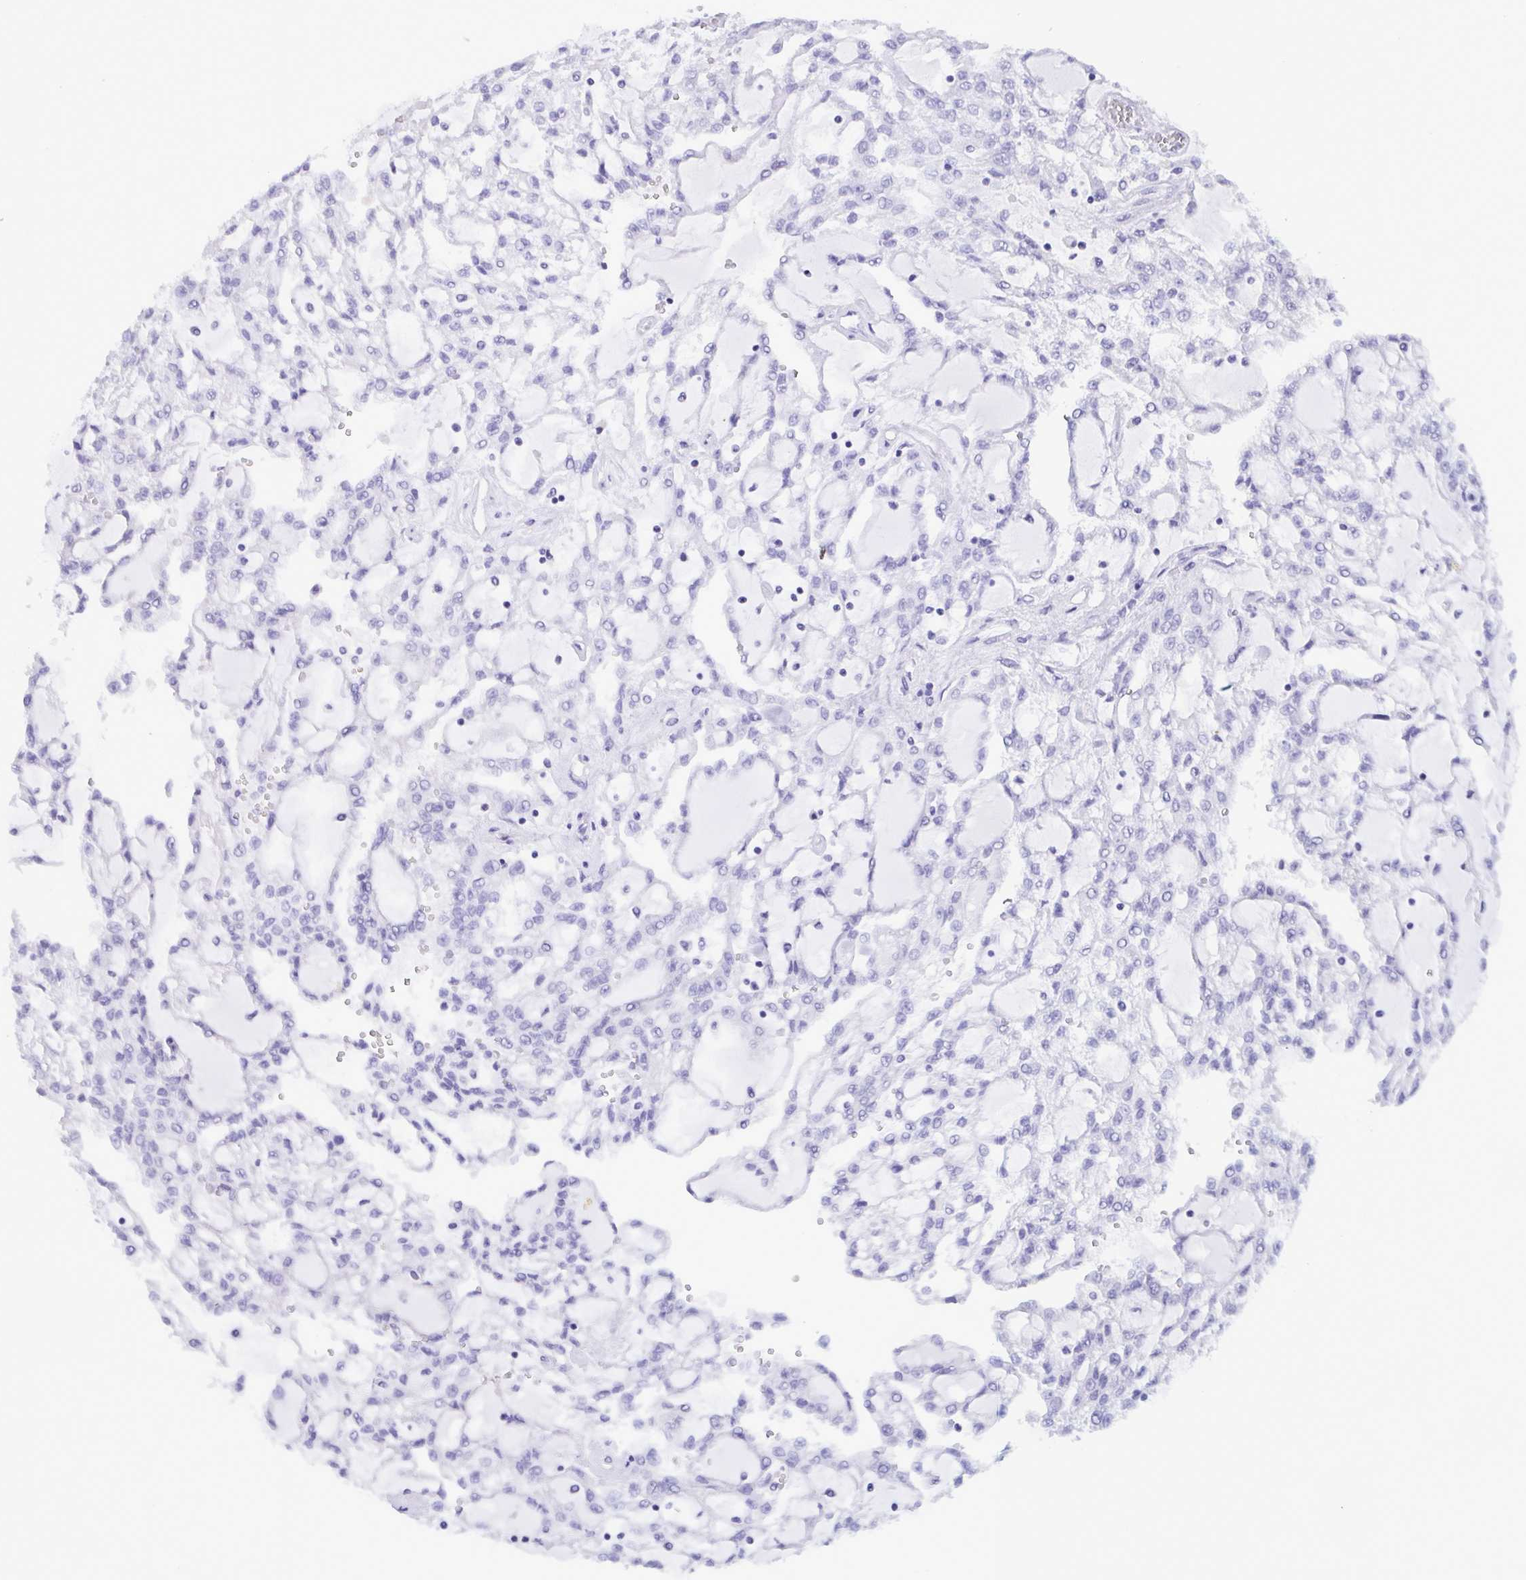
{"staining": {"intensity": "negative", "quantity": "none", "location": "none"}, "tissue": "renal cancer", "cell_type": "Tumor cells", "image_type": "cancer", "snomed": [{"axis": "morphology", "description": "Adenocarcinoma, NOS"}, {"axis": "topography", "description": "Kidney"}], "caption": "This is a micrograph of immunohistochemistry staining of renal adenocarcinoma, which shows no expression in tumor cells.", "gene": "TSPY2", "patient": {"sex": "male", "age": 63}}